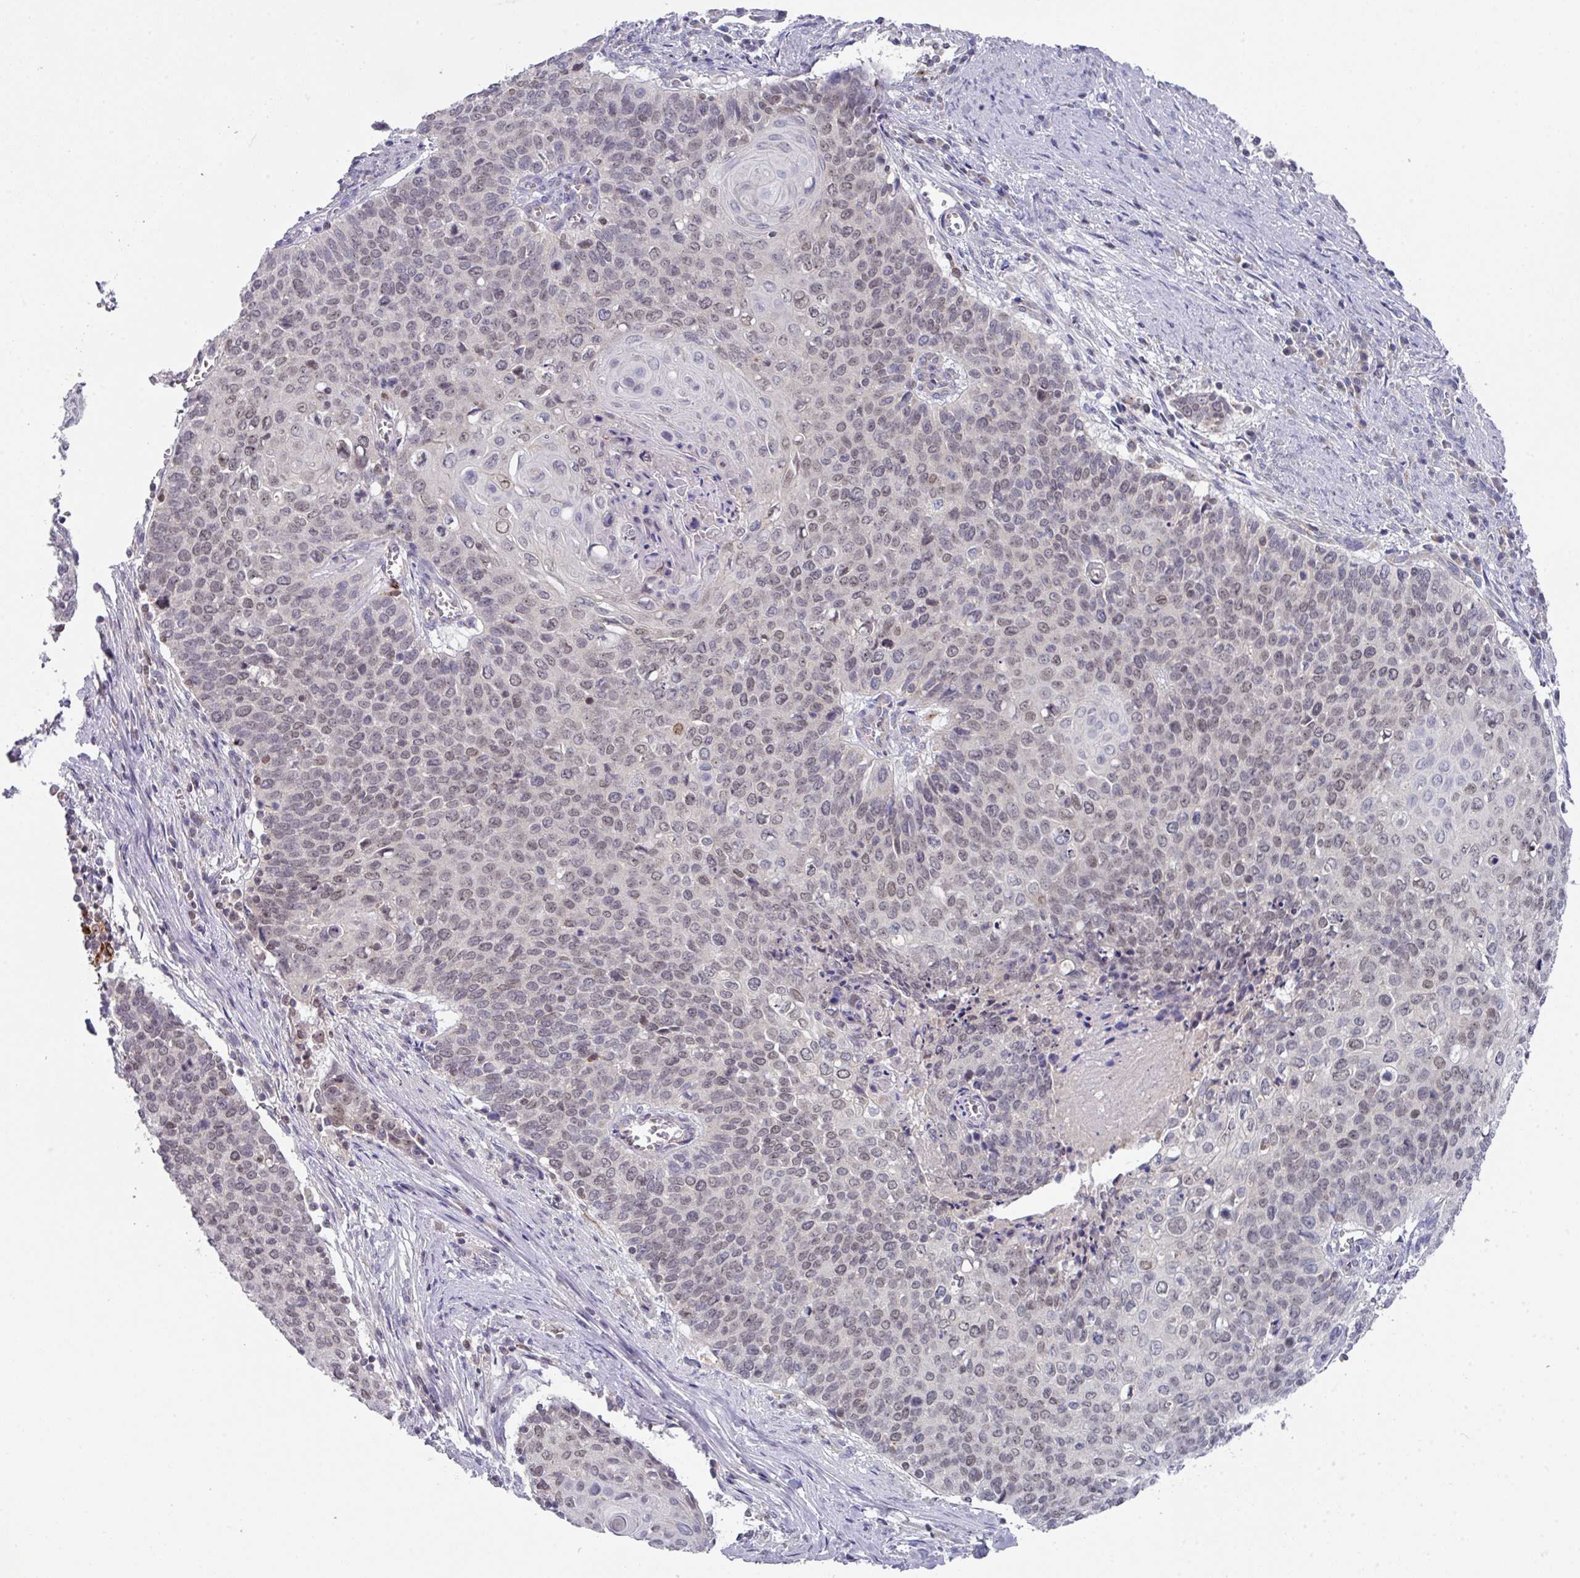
{"staining": {"intensity": "weak", "quantity": "<25%", "location": "nuclear"}, "tissue": "cervical cancer", "cell_type": "Tumor cells", "image_type": "cancer", "snomed": [{"axis": "morphology", "description": "Squamous cell carcinoma, NOS"}, {"axis": "topography", "description": "Cervix"}], "caption": "Cervical cancer (squamous cell carcinoma) was stained to show a protein in brown. There is no significant staining in tumor cells. Brightfield microscopy of immunohistochemistry stained with DAB (3,3'-diaminobenzidine) (brown) and hematoxylin (blue), captured at high magnification.", "gene": "DCAF12L2", "patient": {"sex": "female", "age": 39}}